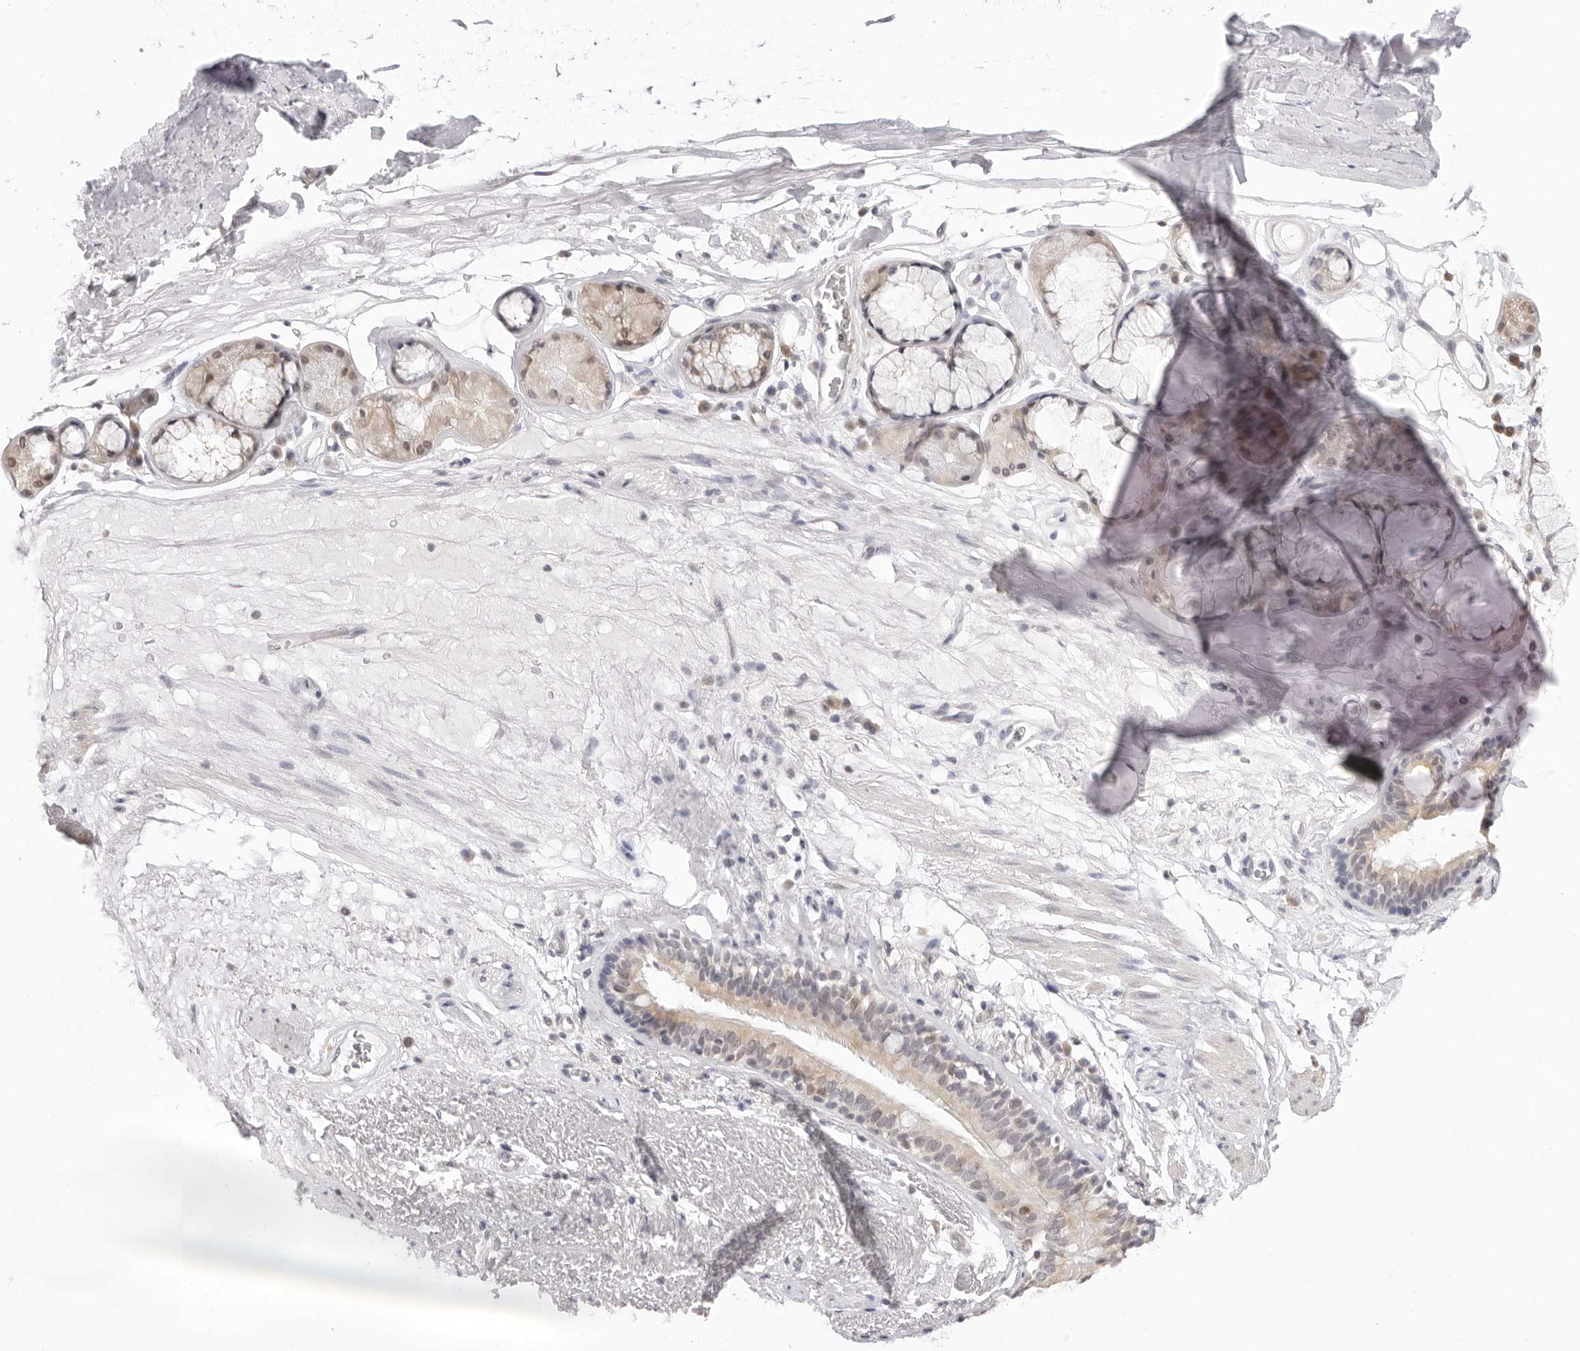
{"staining": {"intensity": "negative", "quantity": "none", "location": "none"}, "tissue": "adipose tissue", "cell_type": "Adipocytes", "image_type": "normal", "snomed": [{"axis": "morphology", "description": "Normal tissue, NOS"}, {"axis": "topography", "description": "Cartilage tissue"}], "caption": "High power microscopy histopathology image of an immunohistochemistry (IHC) image of unremarkable adipose tissue, revealing no significant expression in adipocytes. (DAB immunohistochemistry with hematoxylin counter stain).", "gene": "FDPS", "patient": {"sex": "female", "age": 63}}